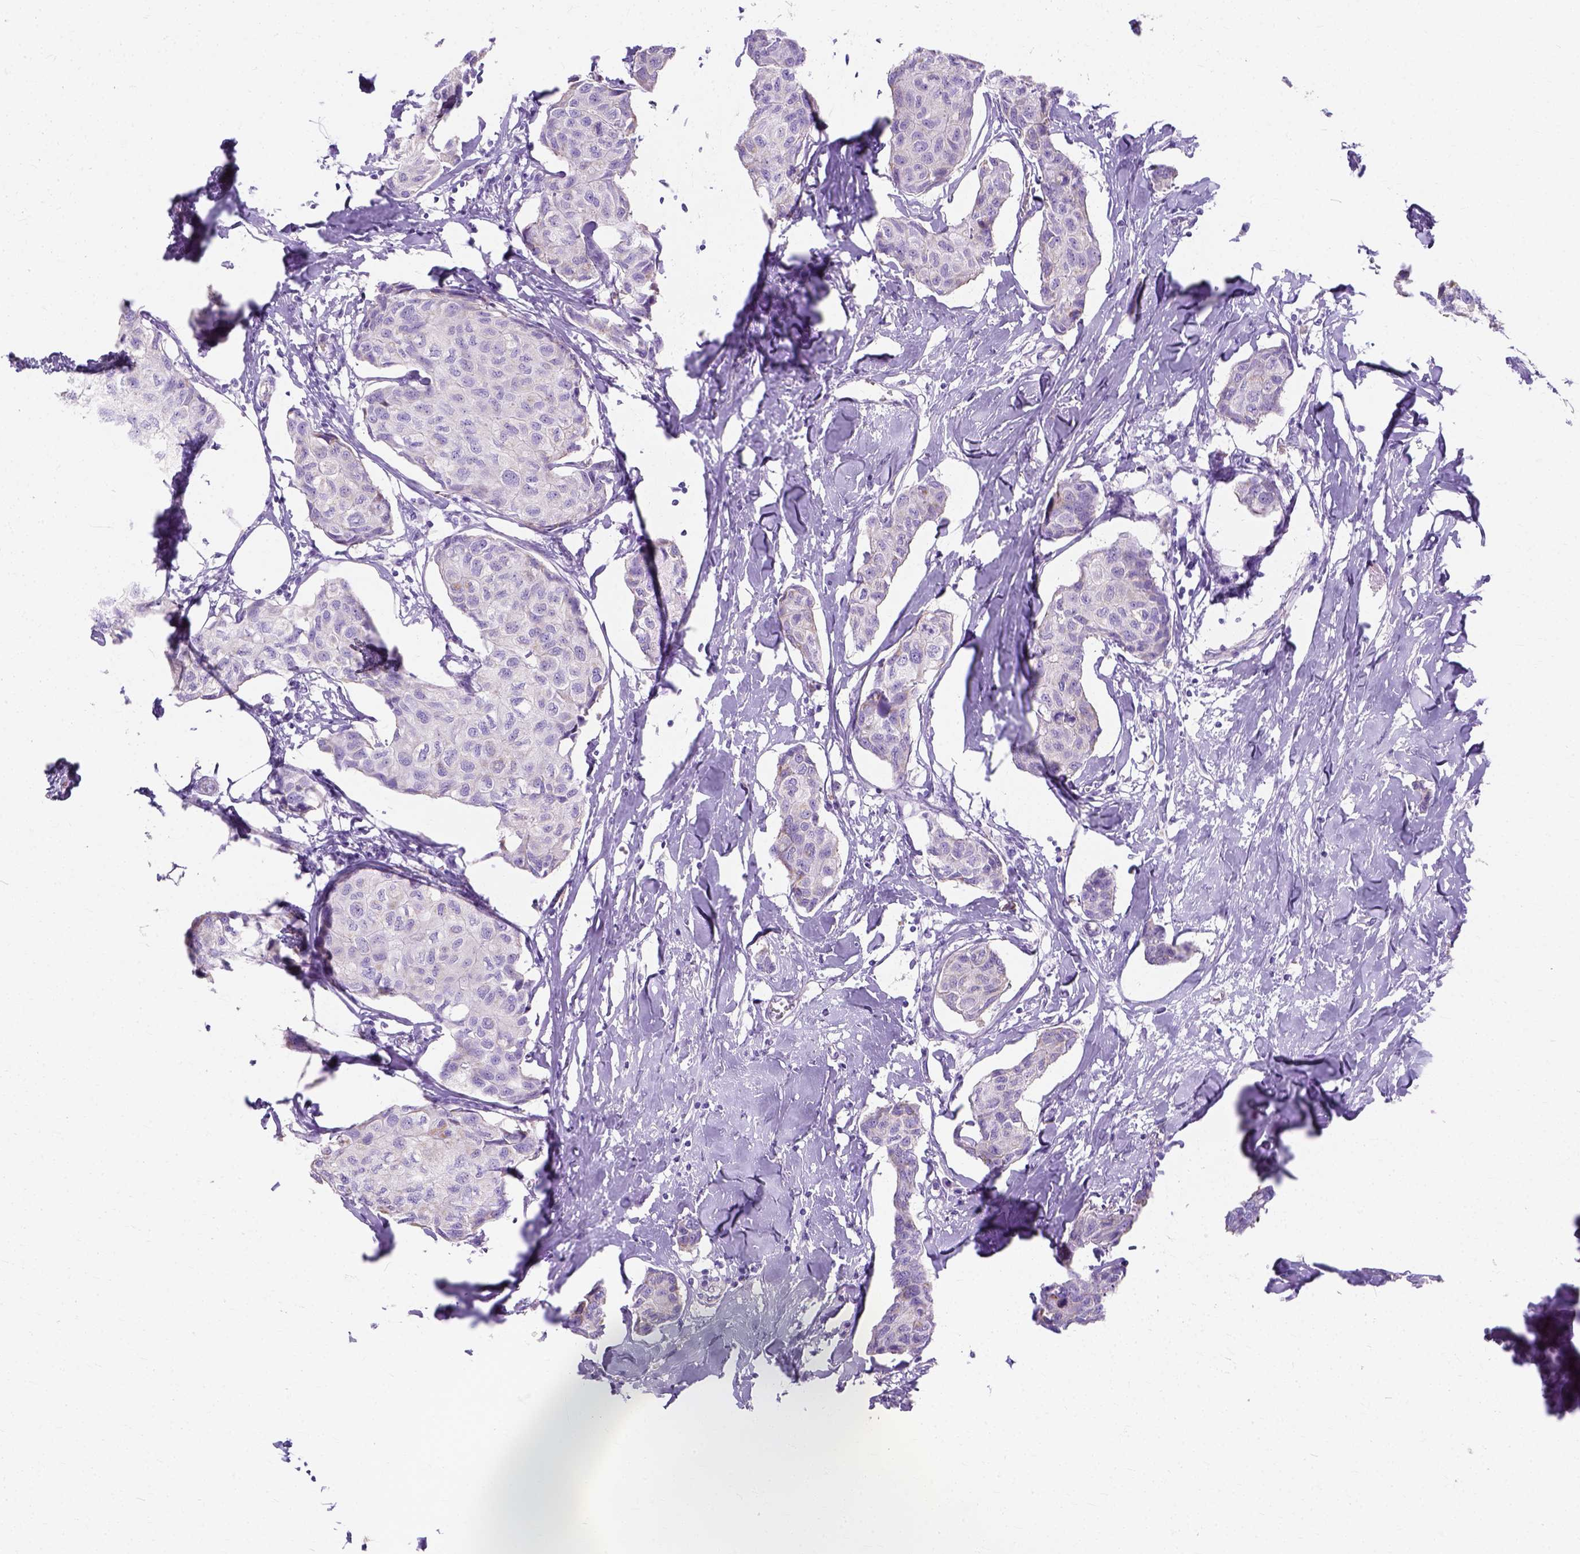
{"staining": {"intensity": "negative", "quantity": "none", "location": "none"}, "tissue": "breast cancer", "cell_type": "Tumor cells", "image_type": "cancer", "snomed": [{"axis": "morphology", "description": "Duct carcinoma"}, {"axis": "topography", "description": "Breast"}], "caption": "Tumor cells show no significant protein staining in breast cancer (intraductal carcinoma).", "gene": "MYH15", "patient": {"sex": "female", "age": 80}}